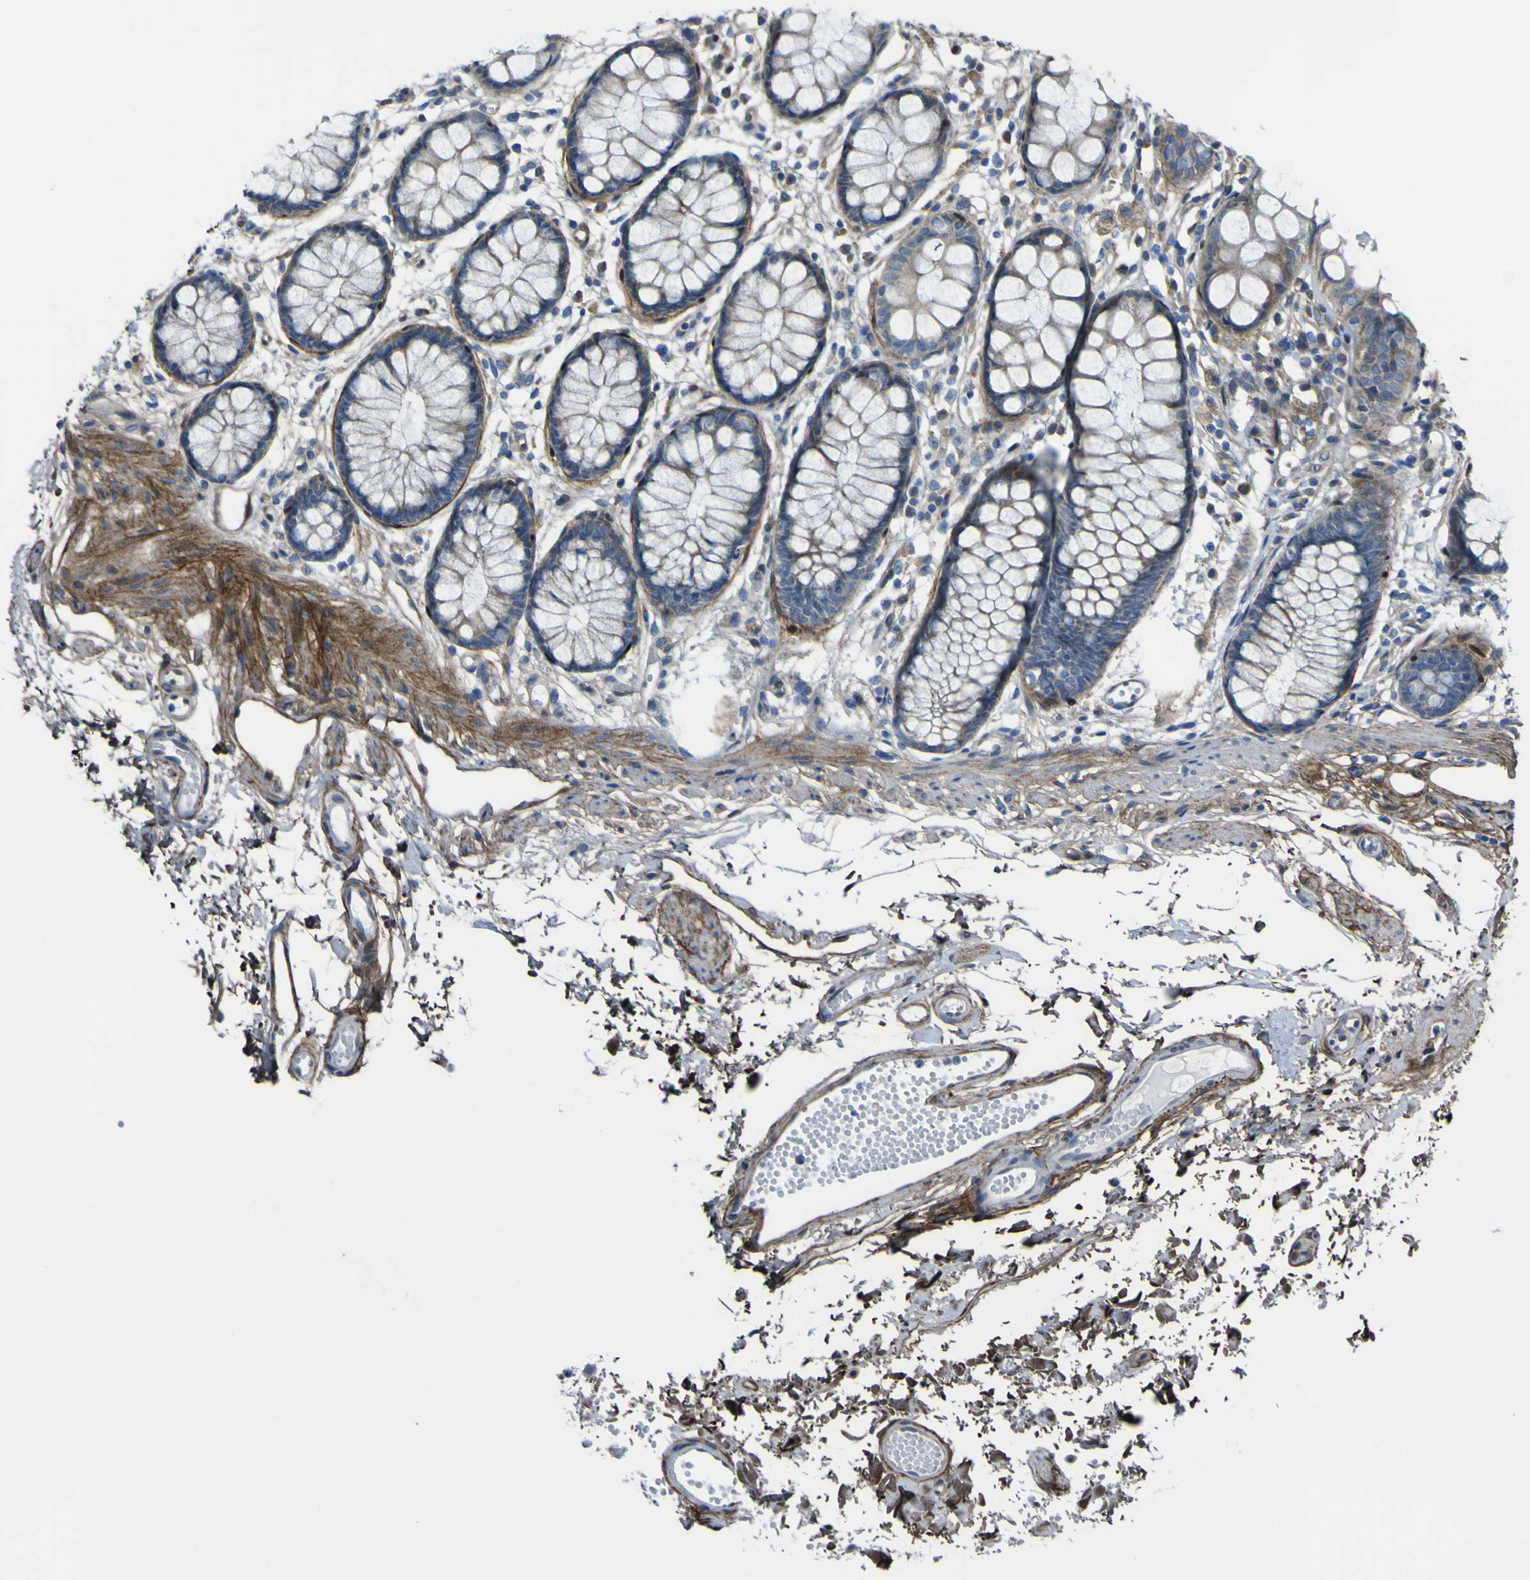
{"staining": {"intensity": "moderate", "quantity": "25%-75%", "location": "cytoplasmic/membranous"}, "tissue": "rectum", "cell_type": "Glandular cells", "image_type": "normal", "snomed": [{"axis": "morphology", "description": "Normal tissue, NOS"}, {"axis": "topography", "description": "Rectum"}], "caption": "Glandular cells display medium levels of moderate cytoplasmic/membranous expression in about 25%-75% of cells in normal rectum.", "gene": "LRRN1", "patient": {"sex": "female", "age": 66}}